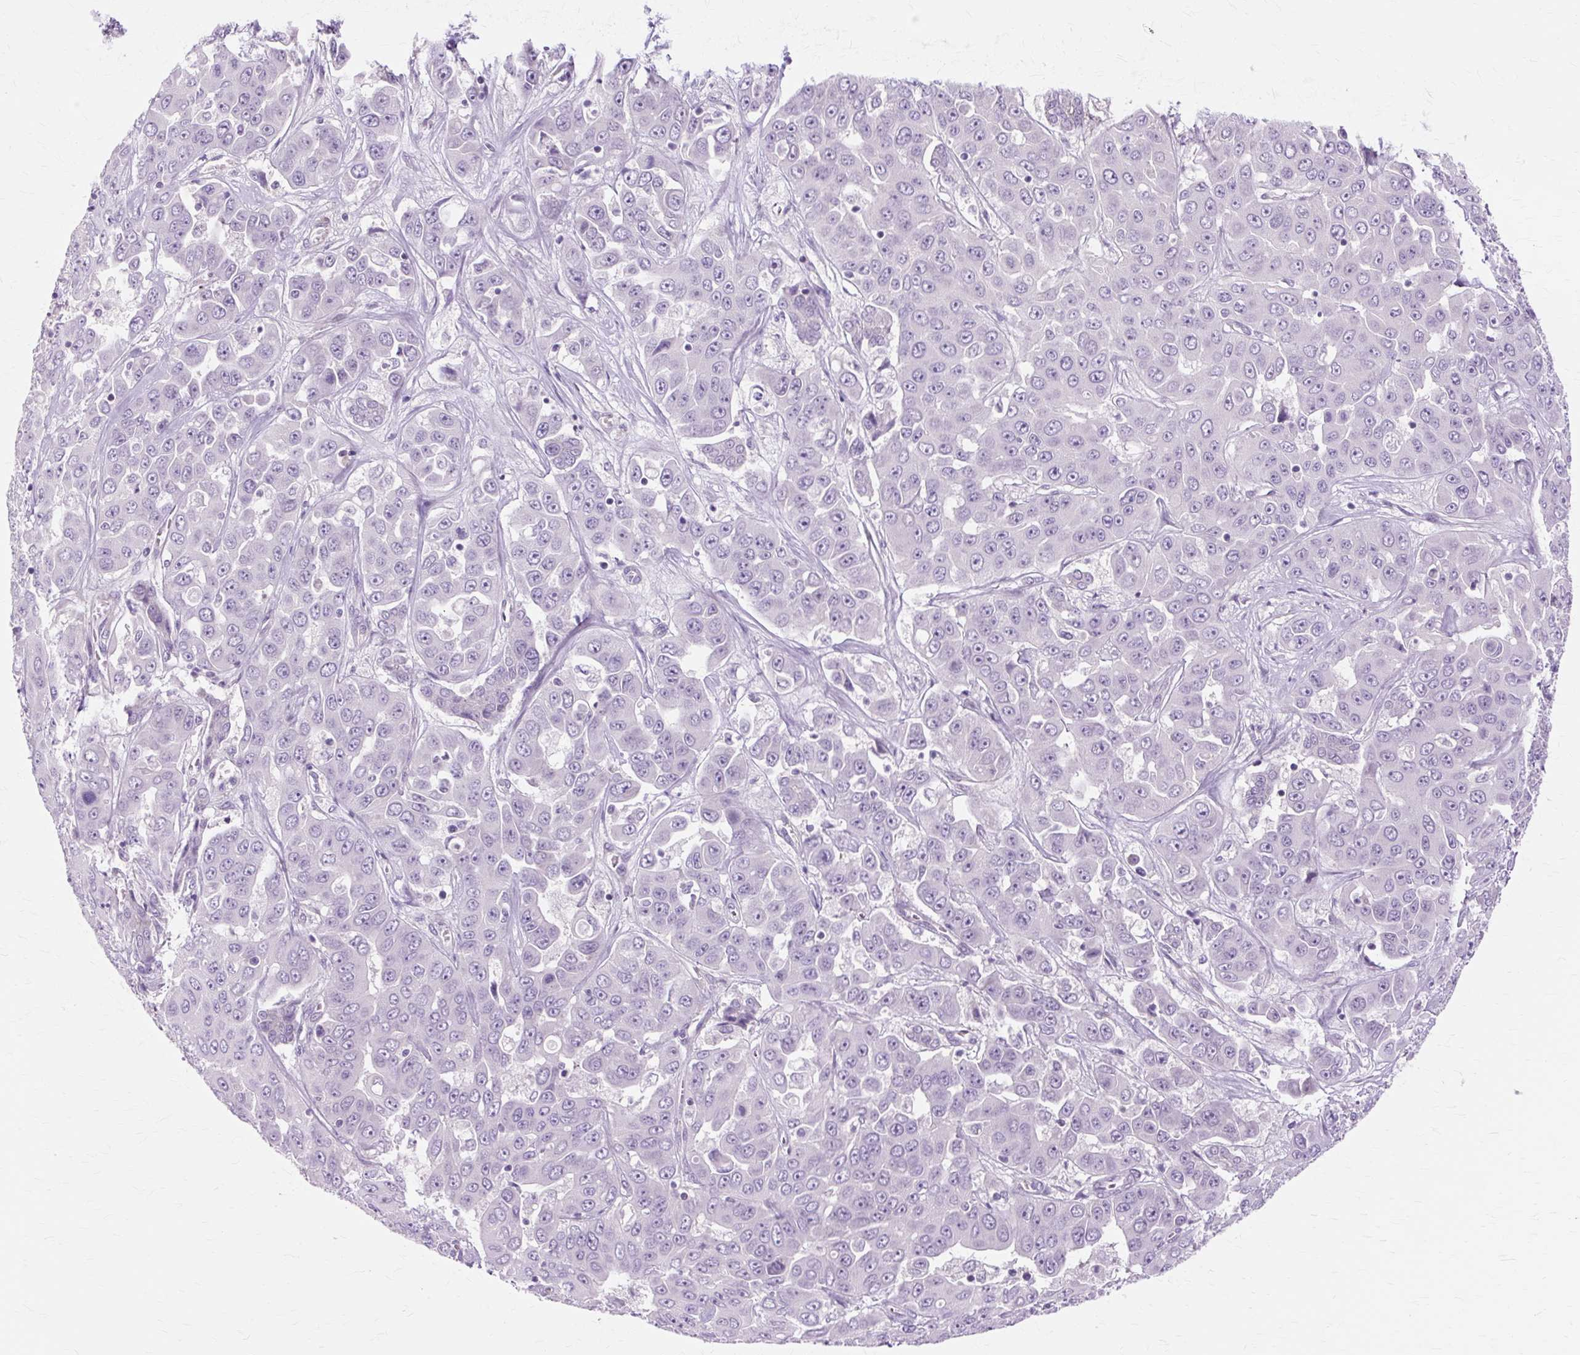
{"staining": {"intensity": "negative", "quantity": "none", "location": "none"}, "tissue": "liver cancer", "cell_type": "Tumor cells", "image_type": "cancer", "snomed": [{"axis": "morphology", "description": "Cholangiocarcinoma"}, {"axis": "topography", "description": "Liver"}], "caption": "Tumor cells show no significant protein staining in liver cholangiocarcinoma.", "gene": "ZNF35", "patient": {"sex": "female", "age": 52}}